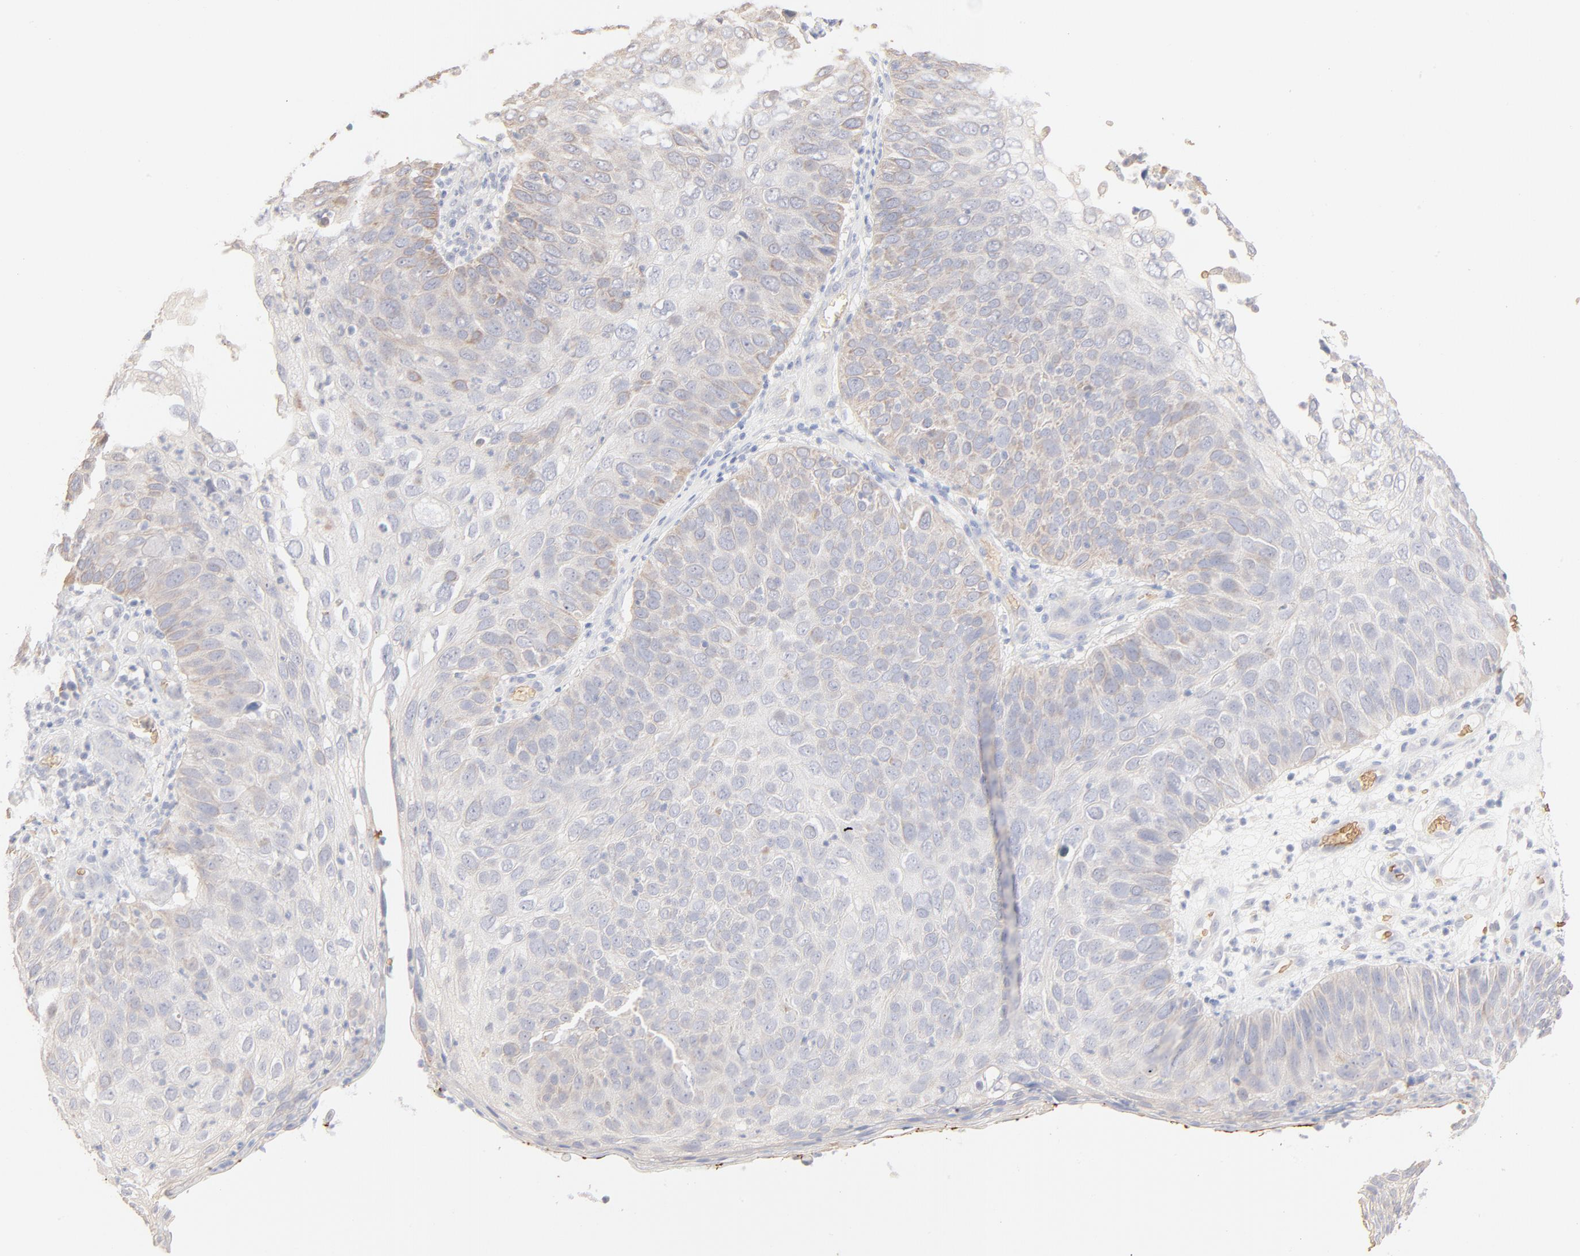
{"staining": {"intensity": "weak", "quantity": "<25%", "location": "cytoplasmic/membranous"}, "tissue": "skin cancer", "cell_type": "Tumor cells", "image_type": "cancer", "snomed": [{"axis": "morphology", "description": "Squamous cell carcinoma, NOS"}, {"axis": "topography", "description": "Skin"}], "caption": "IHC of human skin cancer exhibits no positivity in tumor cells.", "gene": "SPTB", "patient": {"sex": "male", "age": 87}}